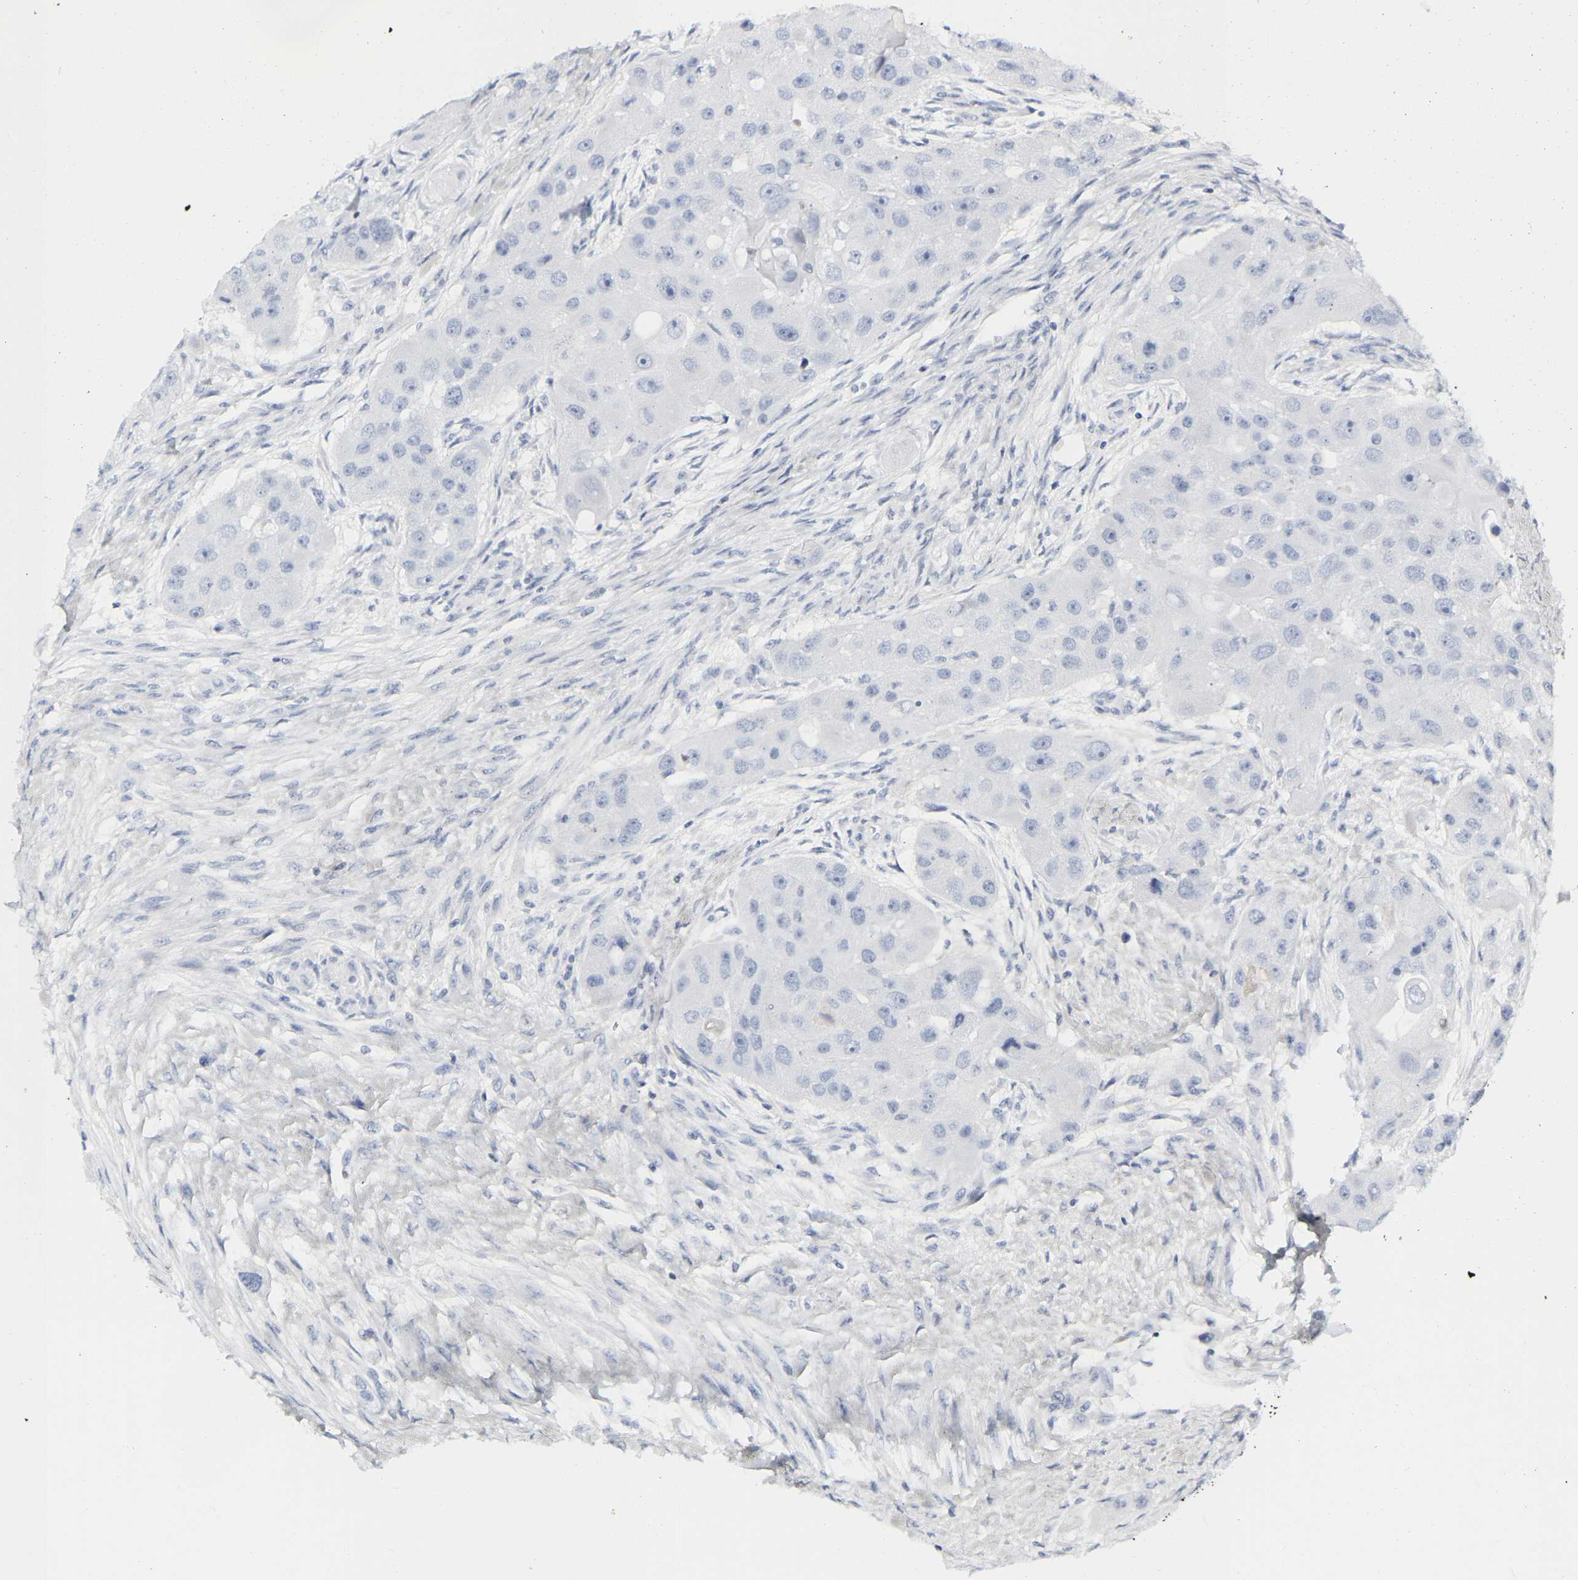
{"staining": {"intensity": "negative", "quantity": "none", "location": "none"}, "tissue": "head and neck cancer", "cell_type": "Tumor cells", "image_type": "cancer", "snomed": [{"axis": "morphology", "description": "Normal tissue, NOS"}, {"axis": "morphology", "description": "Squamous cell carcinoma, NOS"}, {"axis": "topography", "description": "Skeletal muscle"}, {"axis": "topography", "description": "Head-Neck"}], "caption": "The micrograph demonstrates no significant positivity in tumor cells of squamous cell carcinoma (head and neck).", "gene": "GNAS", "patient": {"sex": "male", "age": 51}}